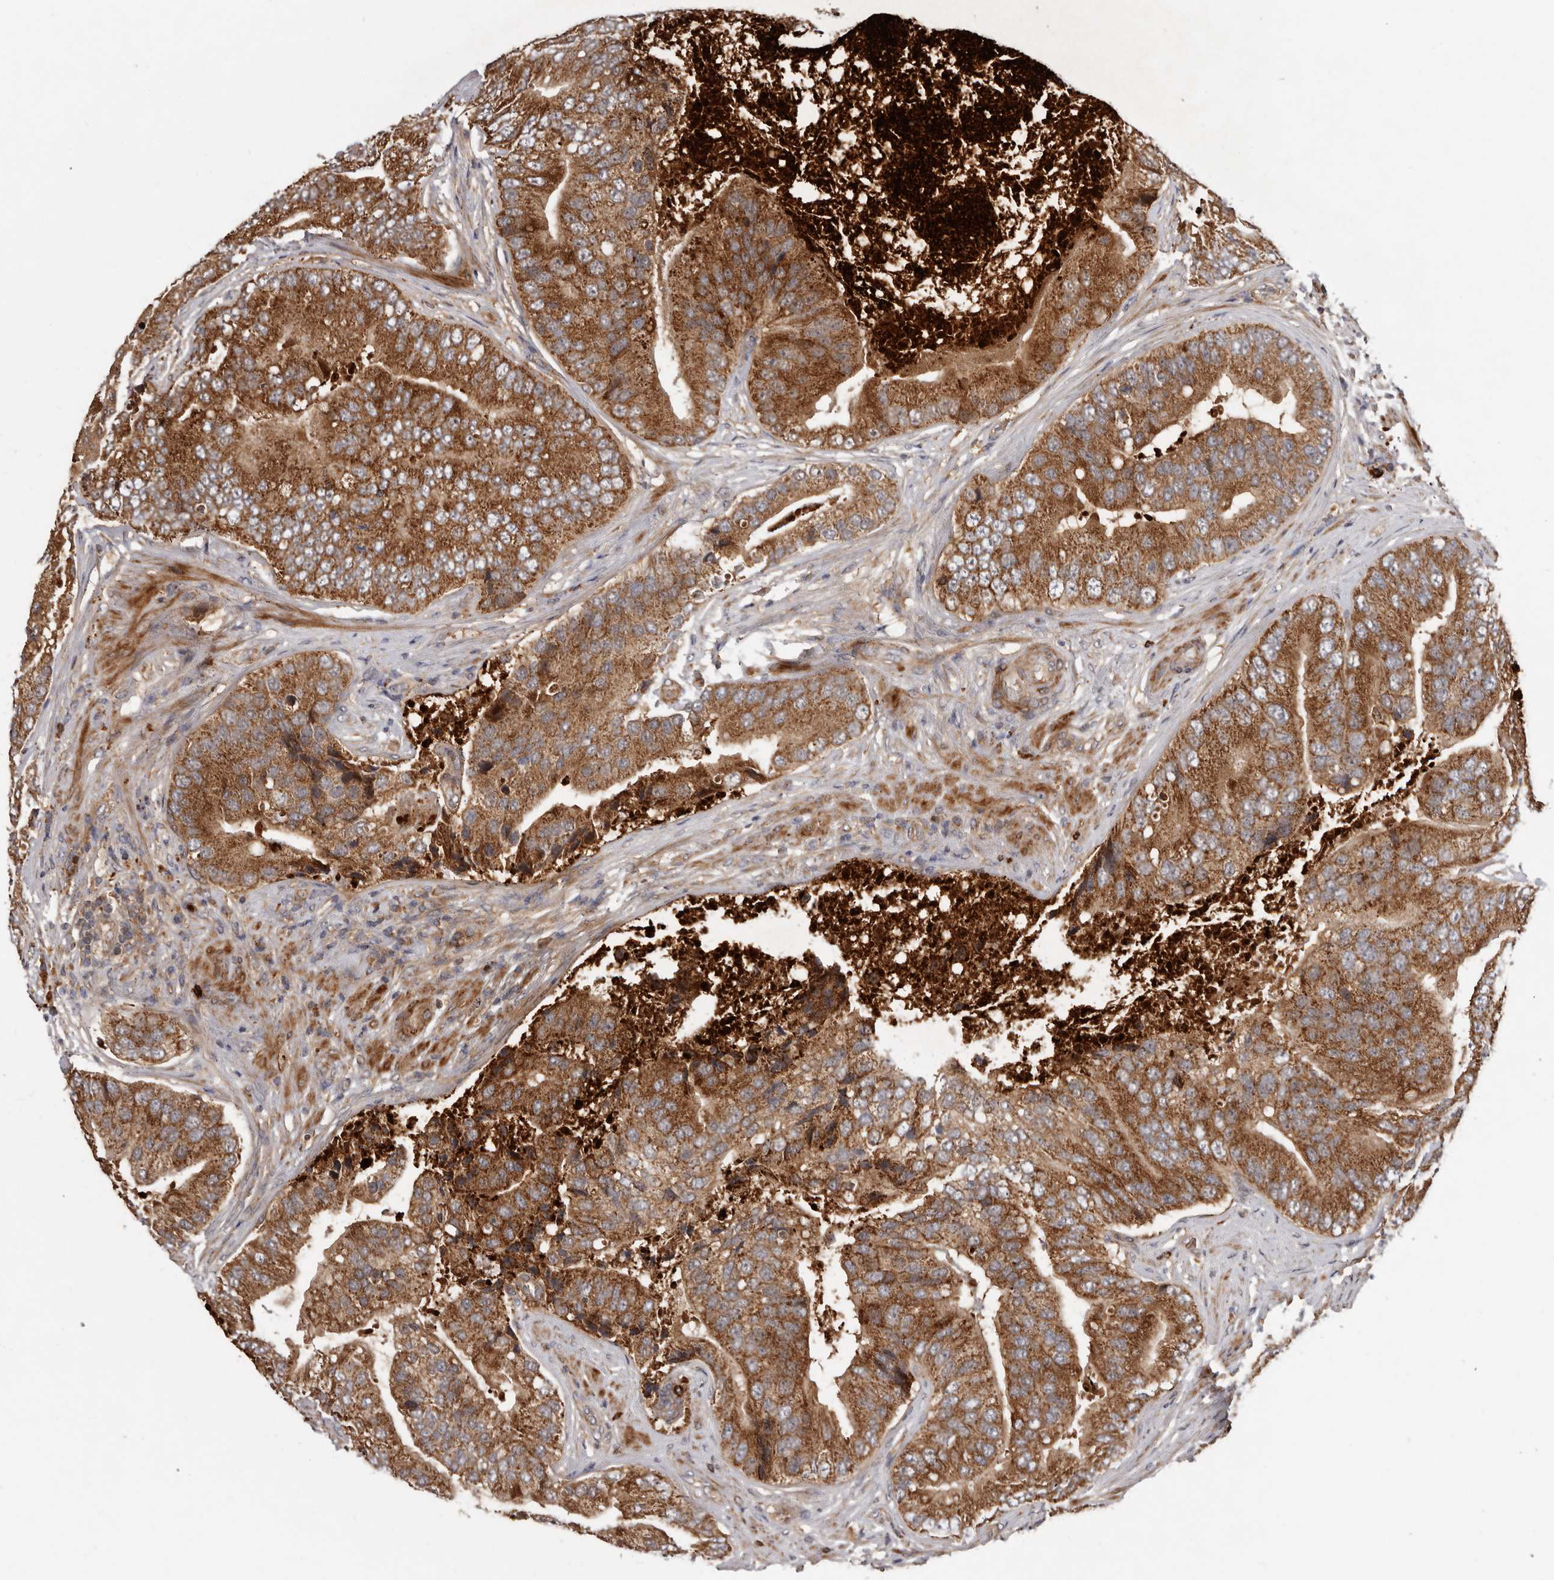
{"staining": {"intensity": "strong", "quantity": ">75%", "location": "cytoplasmic/membranous"}, "tissue": "prostate cancer", "cell_type": "Tumor cells", "image_type": "cancer", "snomed": [{"axis": "morphology", "description": "Adenocarcinoma, High grade"}, {"axis": "topography", "description": "Prostate"}], "caption": "A high-resolution micrograph shows IHC staining of prostate cancer, which exhibits strong cytoplasmic/membranous expression in about >75% of tumor cells.", "gene": "GOT1L1", "patient": {"sex": "male", "age": 70}}